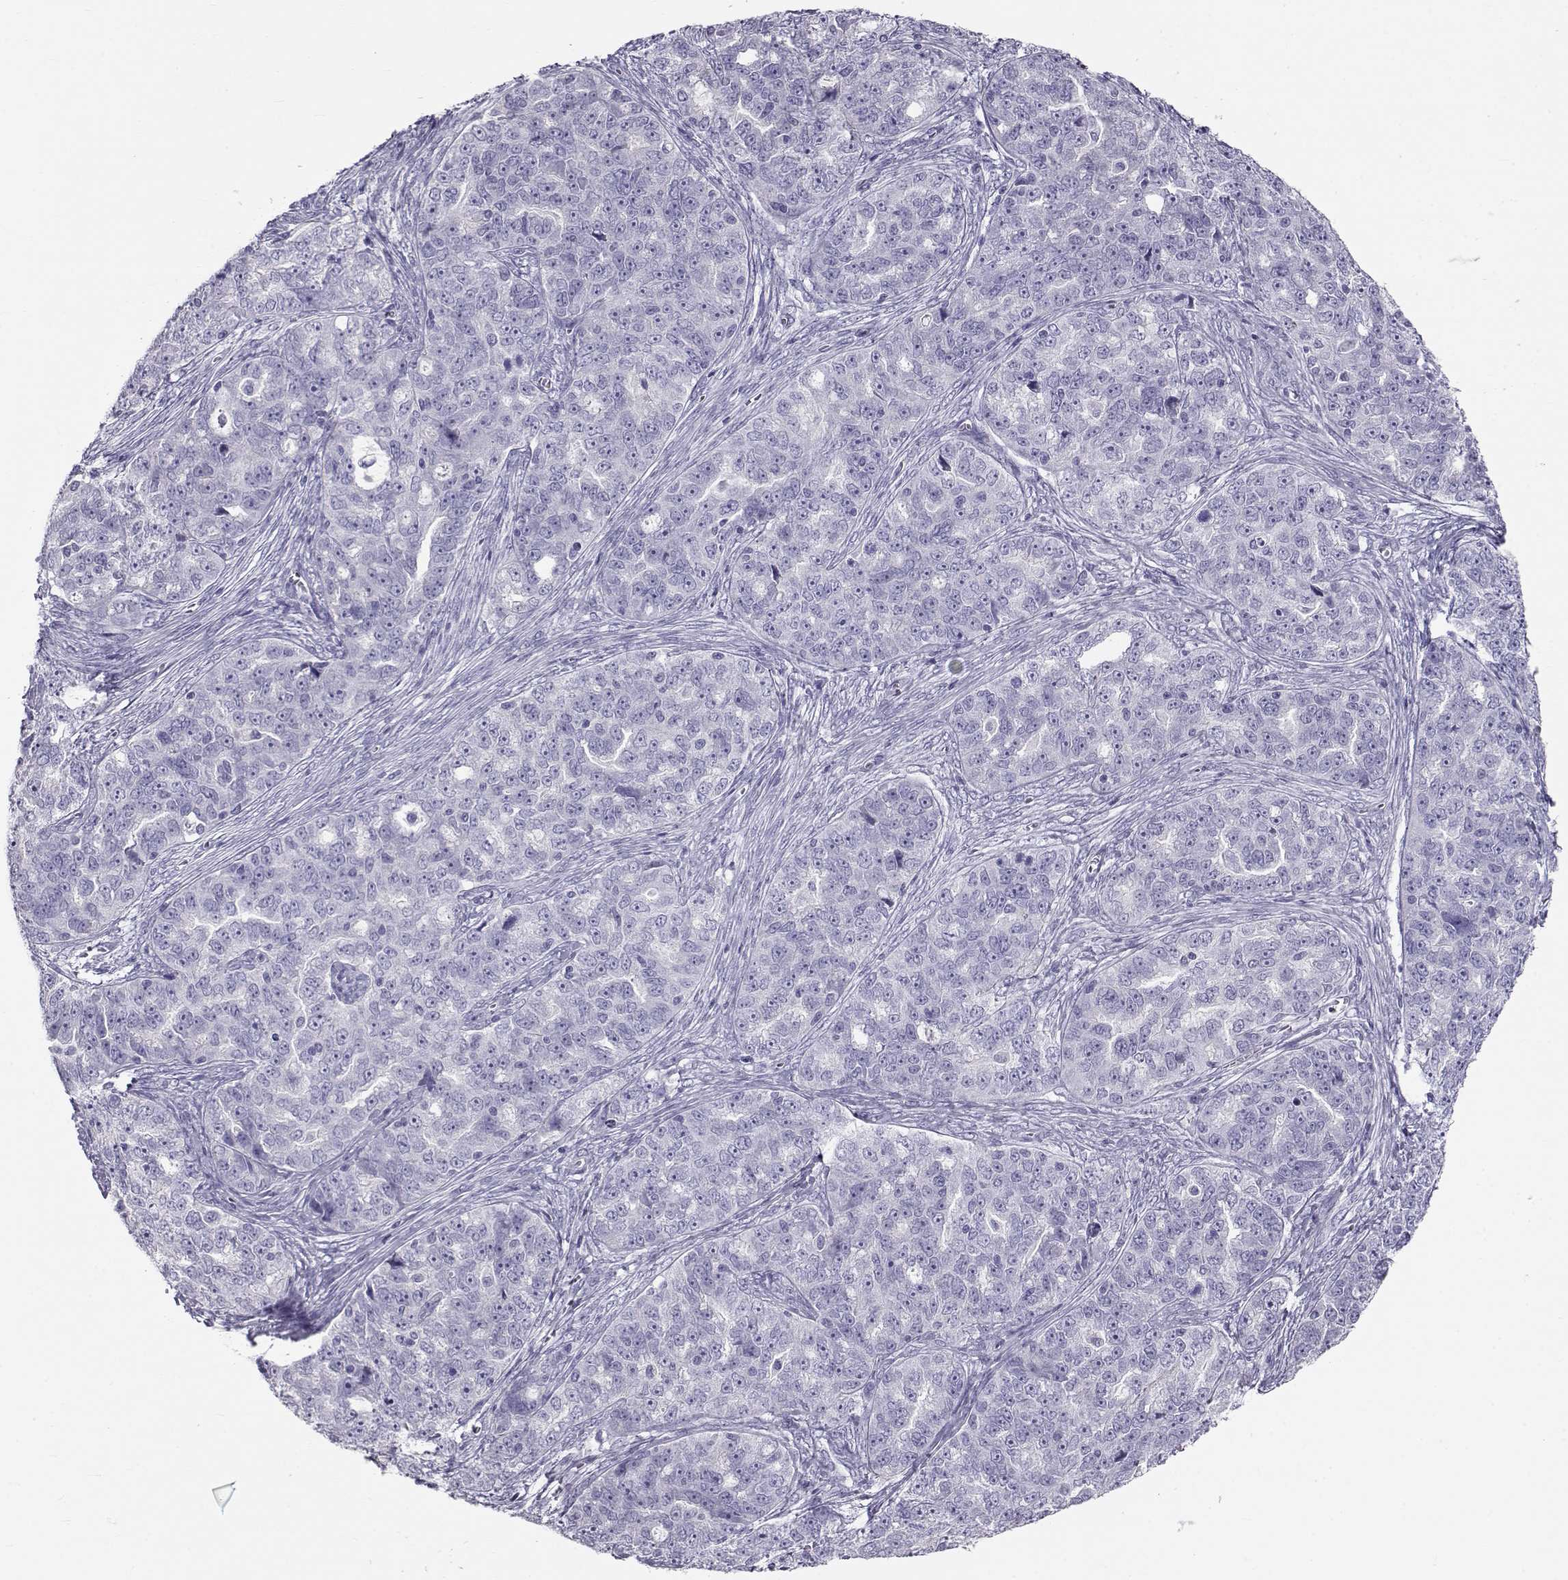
{"staining": {"intensity": "negative", "quantity": "none", "location": "none"}, "tissue": "ovarian cancer", "cell_type": "Tumor cells", "image_type": "cancer", "snomed": [{"axis": "morphology", "description": "Cystadenocarcinoma, serous, NOS"}, {"axis": "topography", "description": "Ovary"}], "caption": "This is a image of IHC staining of ovarian cancer (serous cystadenocarcinoma), which shows no positivity in tumor cells.", "gene": "GPR26", "patient": {"sex": "female", "age": 51}}